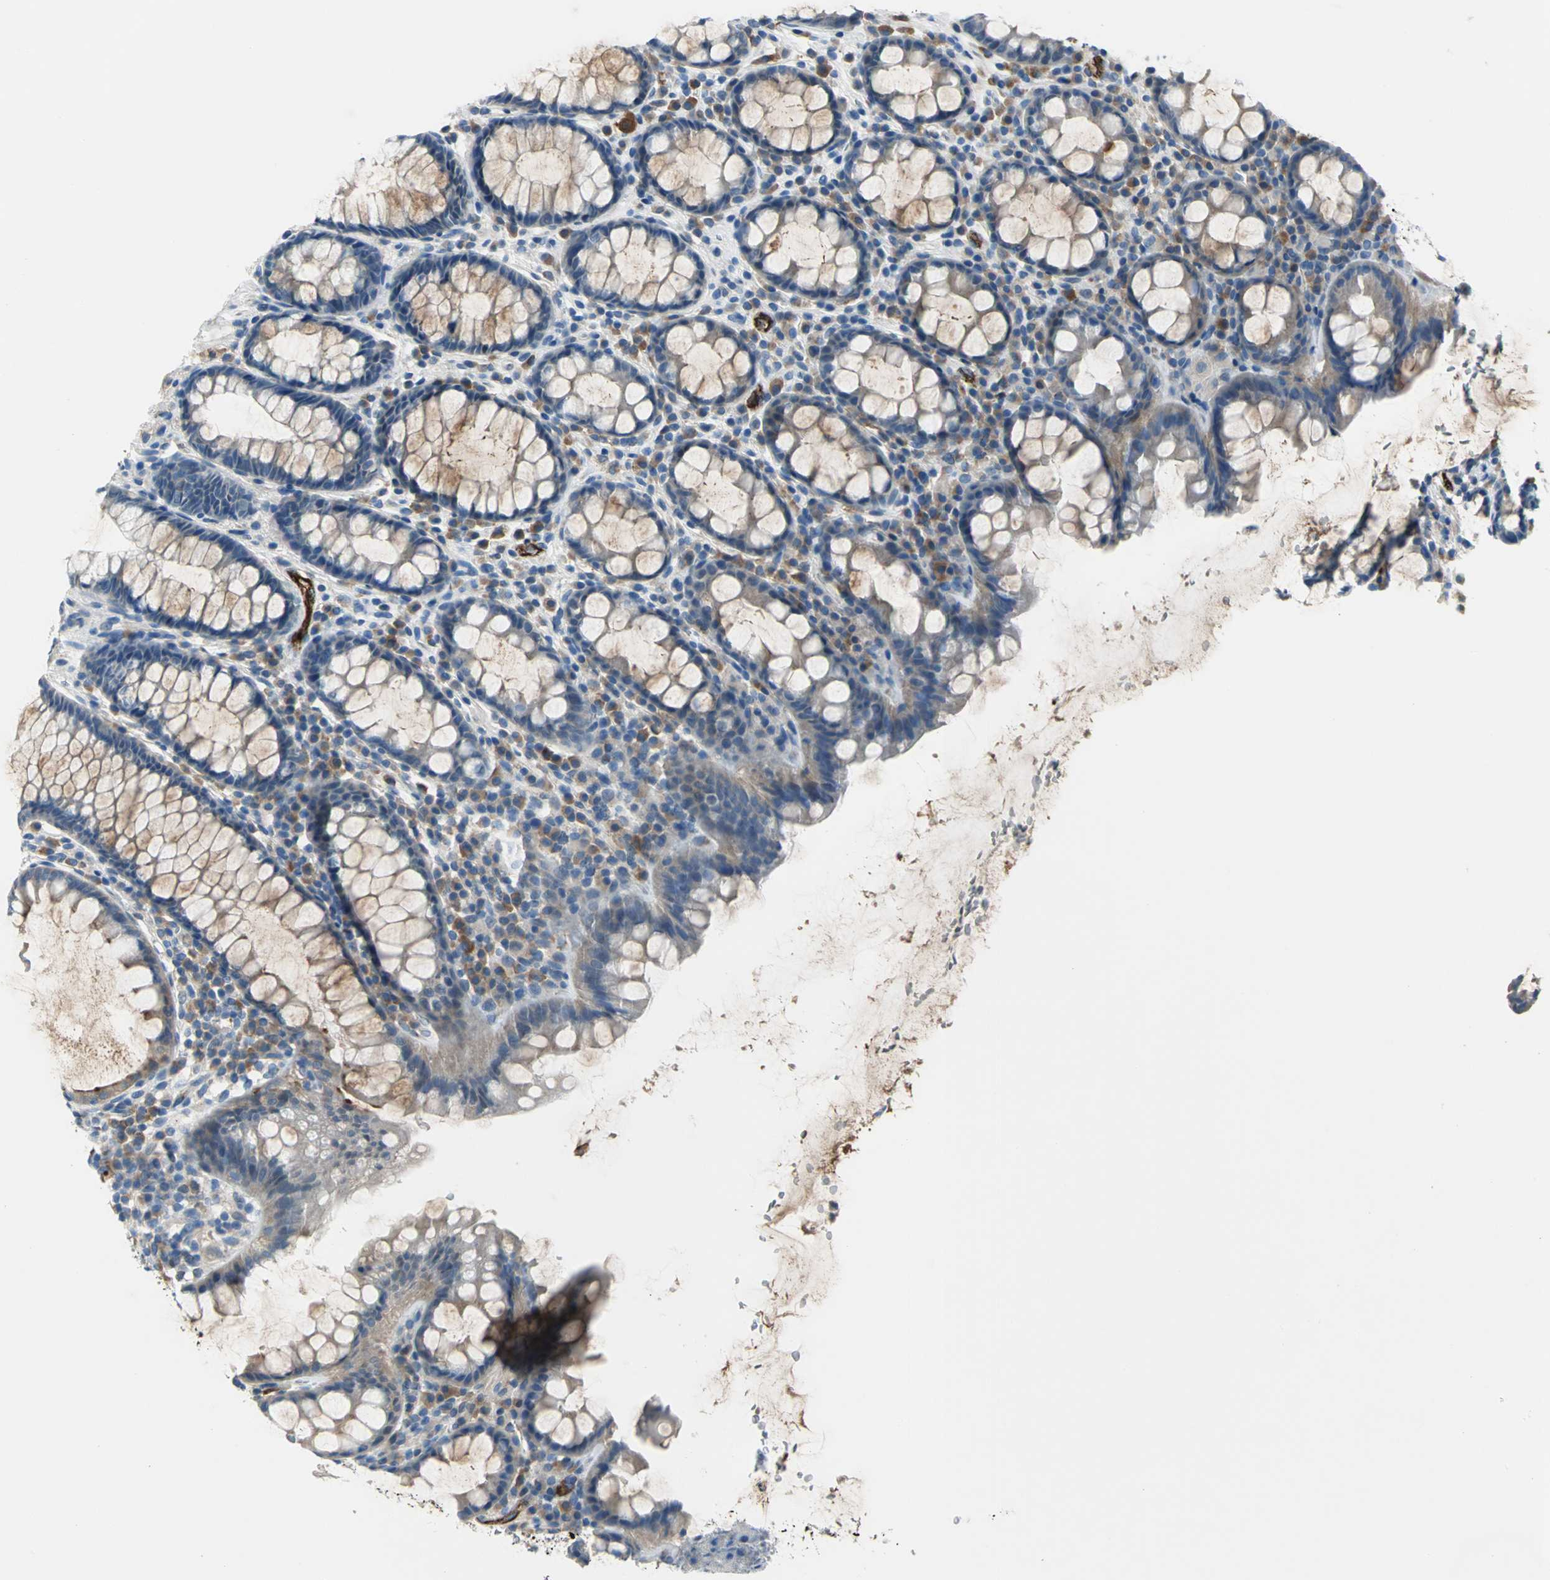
{"staining": {"intensity": "moderate", "quantity": ">75%", "location": "cytoplasmic/membranous,nuclear"}, "tissue": "rectum", "cell_type": "Glandular cells", "image_type": "normal", "snomed": [{"axis": "morphology", "description": "Normal tissue, NOS"}, {"axis": "topography", "description": "Rectum"}], "caption": "Protein expression analysis of benign rectum shows moderate cytoplasmic/membranous,nuclear positivity in about >75% of glandular cells.", "gene": "SELP", "patient": {"sex": "male", "age": 92}}